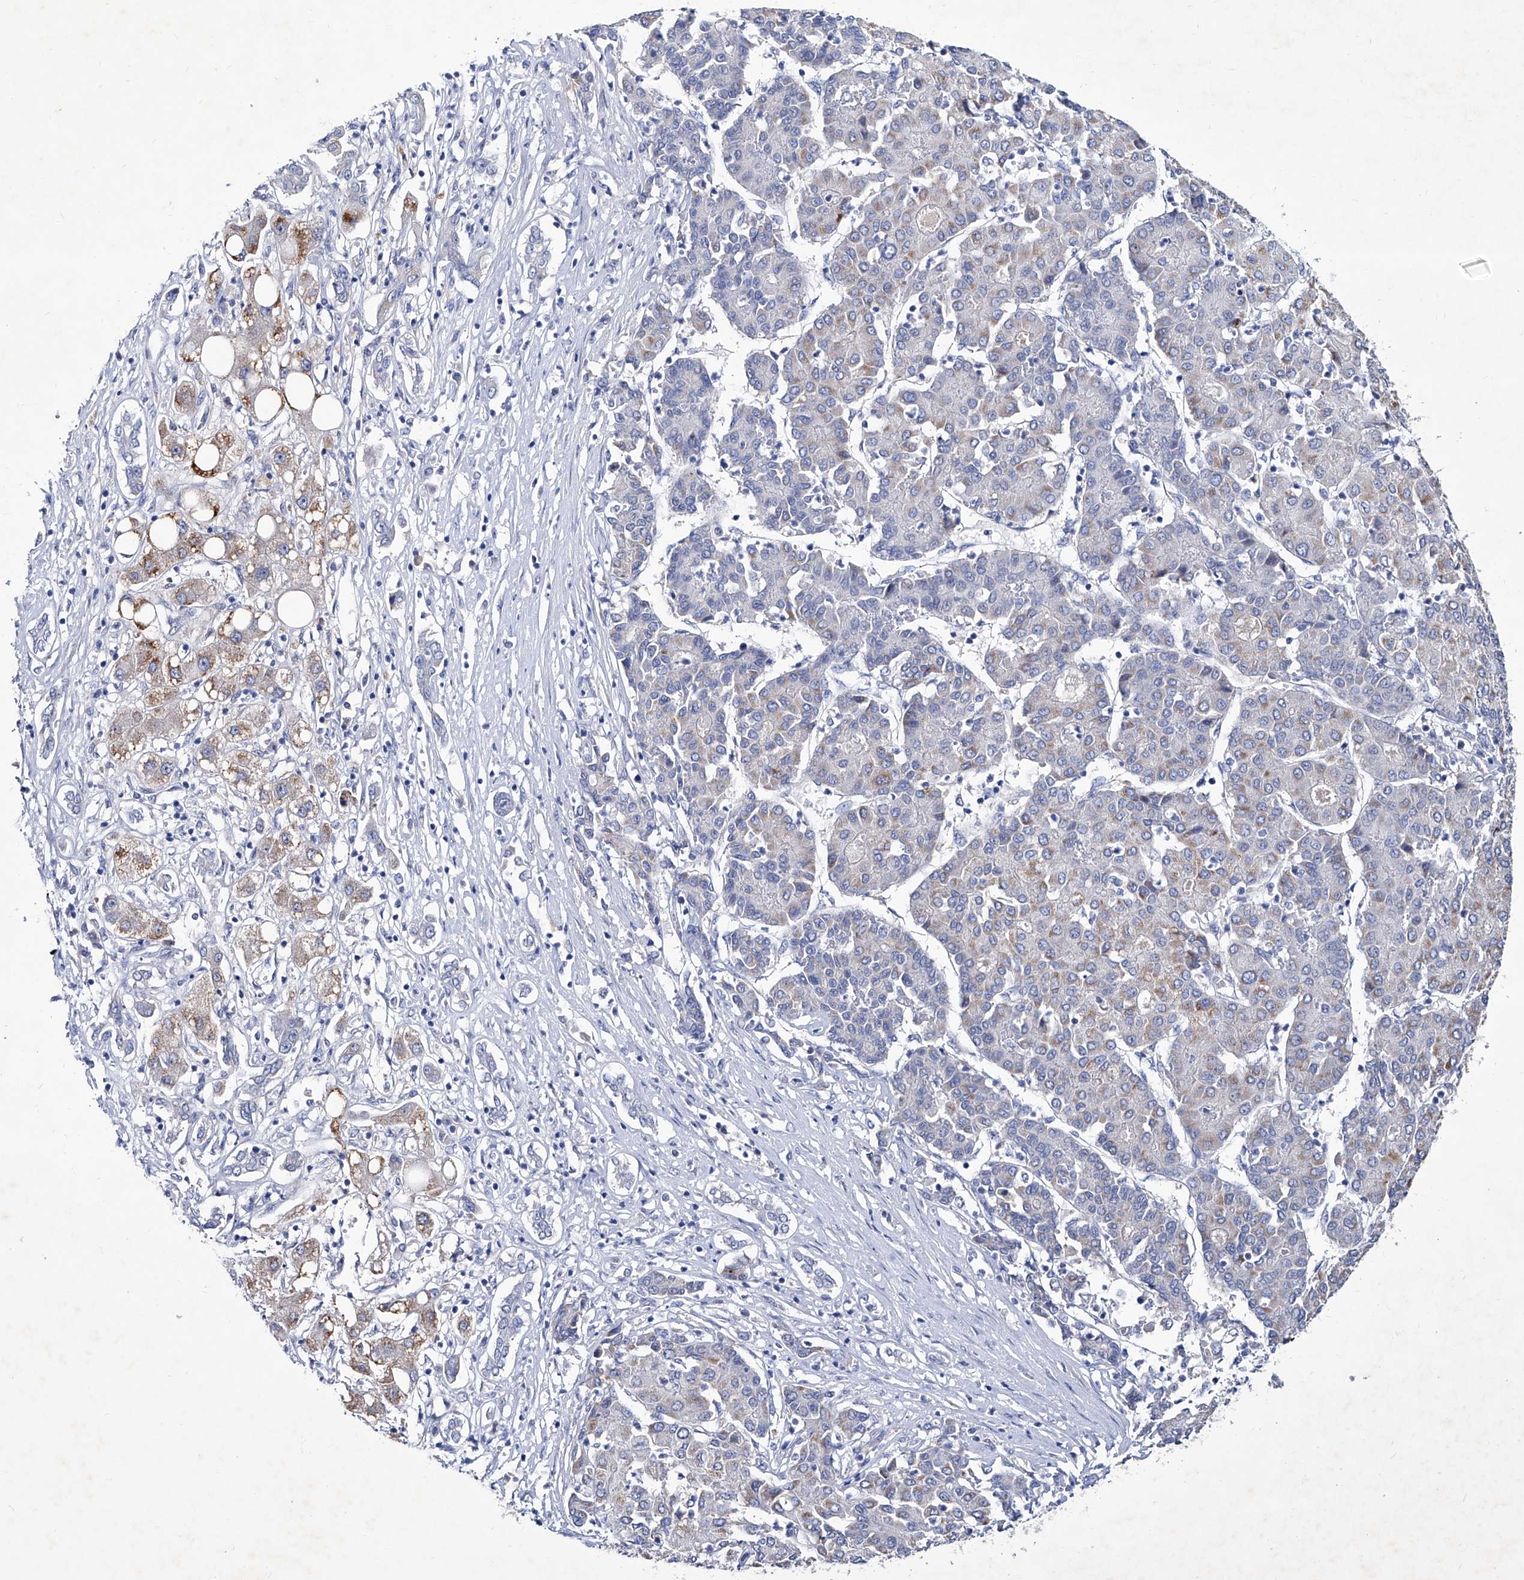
{"staining": {"intensity": "weak", "quantity": "<25%", "location": "cytoplasmic/membranous"}, "tissue": "liver cancer", "cell_type": "Tumor cells", "image_type": "cancer", "snomed": [{"axis": "morphology", "description": "Carcinoma, Hepatocellular, NOS"}, {"axis": "topography", "description": "Liver"}], "caption": "Protein analysis of liver cancer (hepatocellular carcinoma) shows no significant expression in tumor cells.", "gene": "KLHL17", "patient": {"sex": "male", "age": 65}}